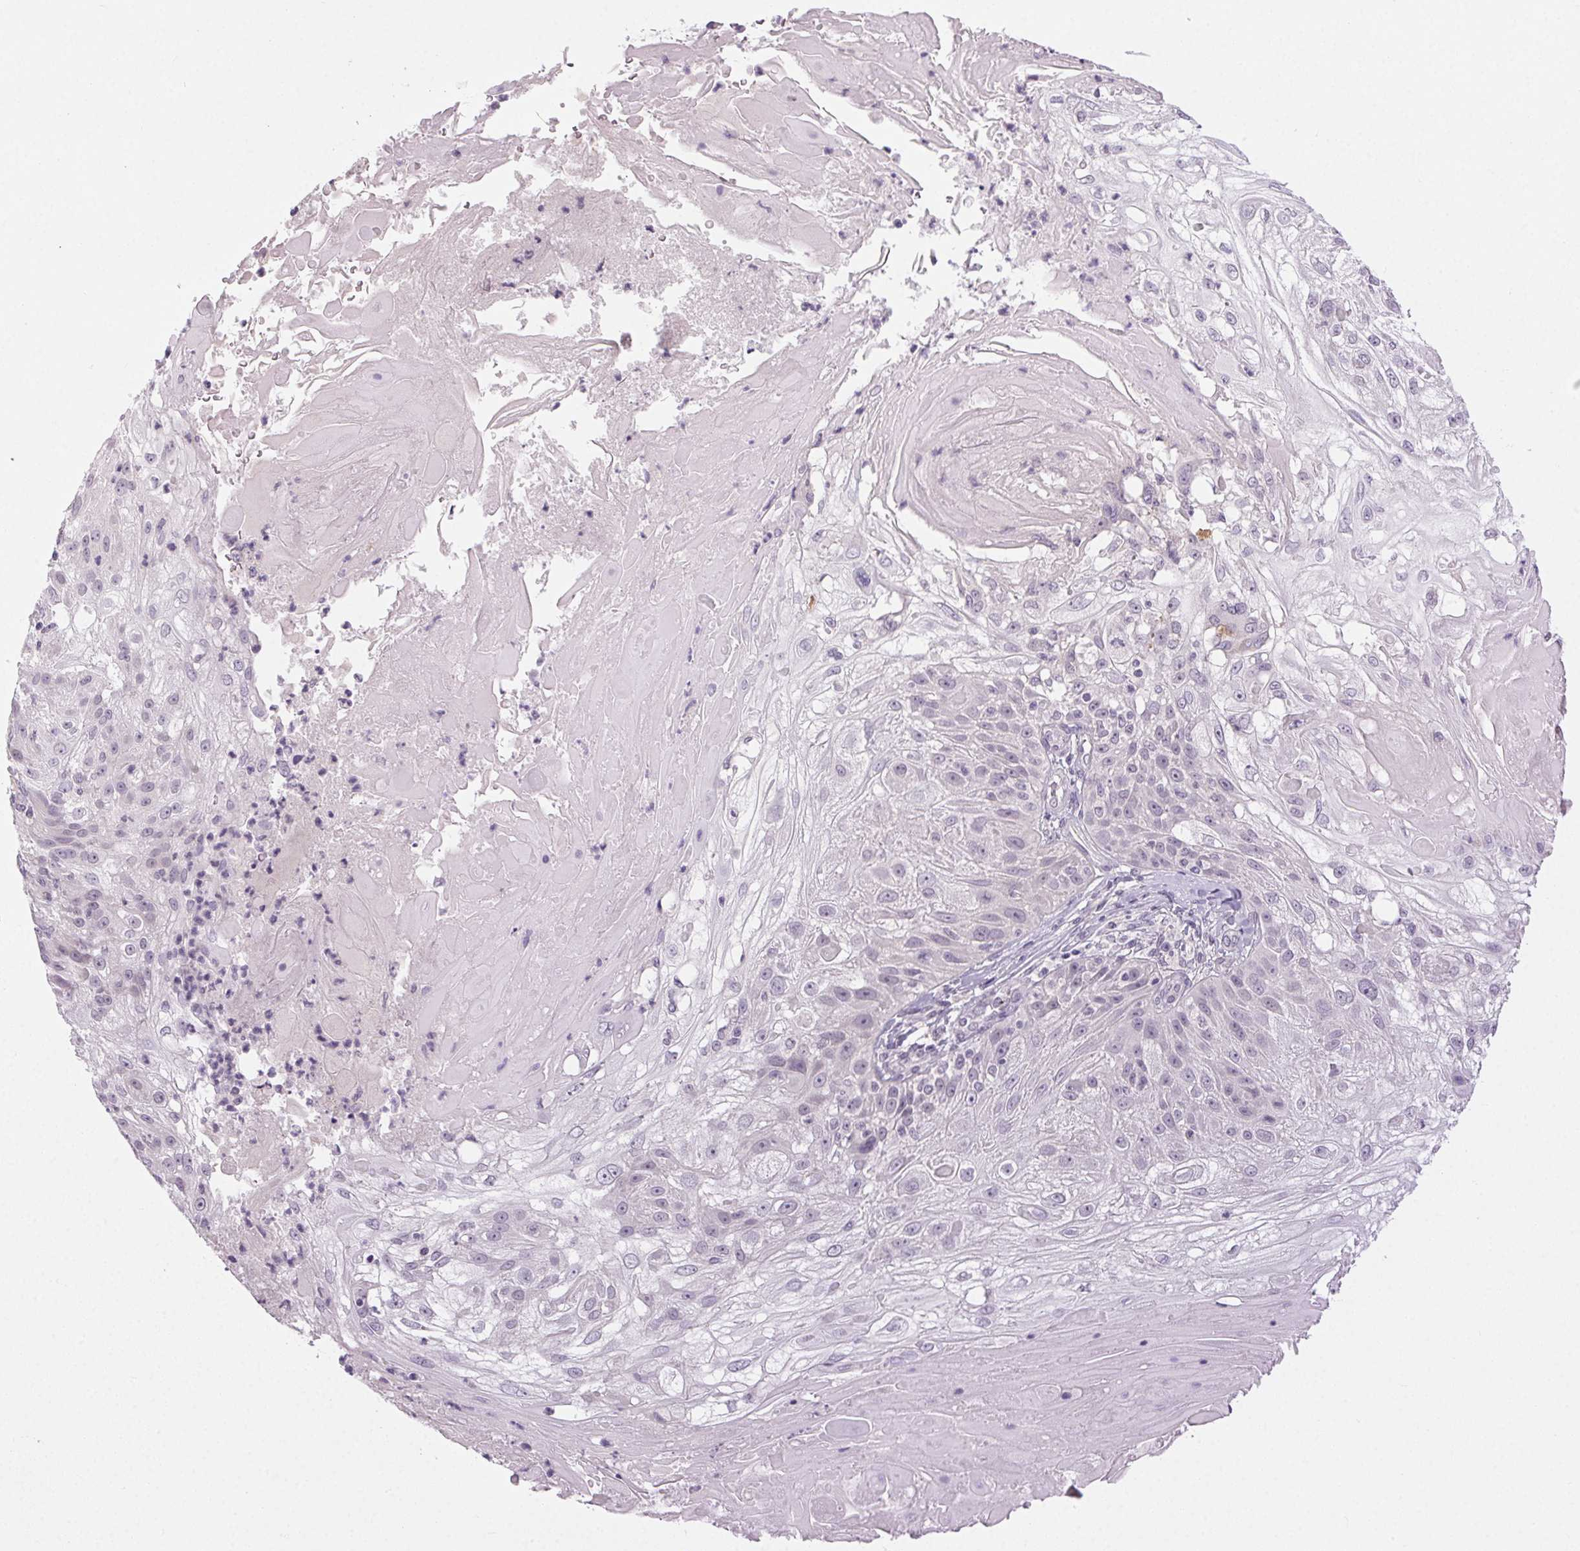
{"staining": {"intensity": "negative", "quantity": "none", "location": "none"}, "tissue": "skin cancer", "cell_type": "Tumor cells", "image_type": "cancer", "snomed": [{"axis": "morphology", "description": "Normal tissue, NOS"}, {"axis": "morphology", "description": "Squamous cell carcinoma, NOS"}, {"axis": "topography", "description": "Skin"}], "caption": "IHC of skin squamous cell carcinoma reveals no staining in tumor cells.", "gene": "FAM168A", "patient": {"sex": "female", "age": 83}}